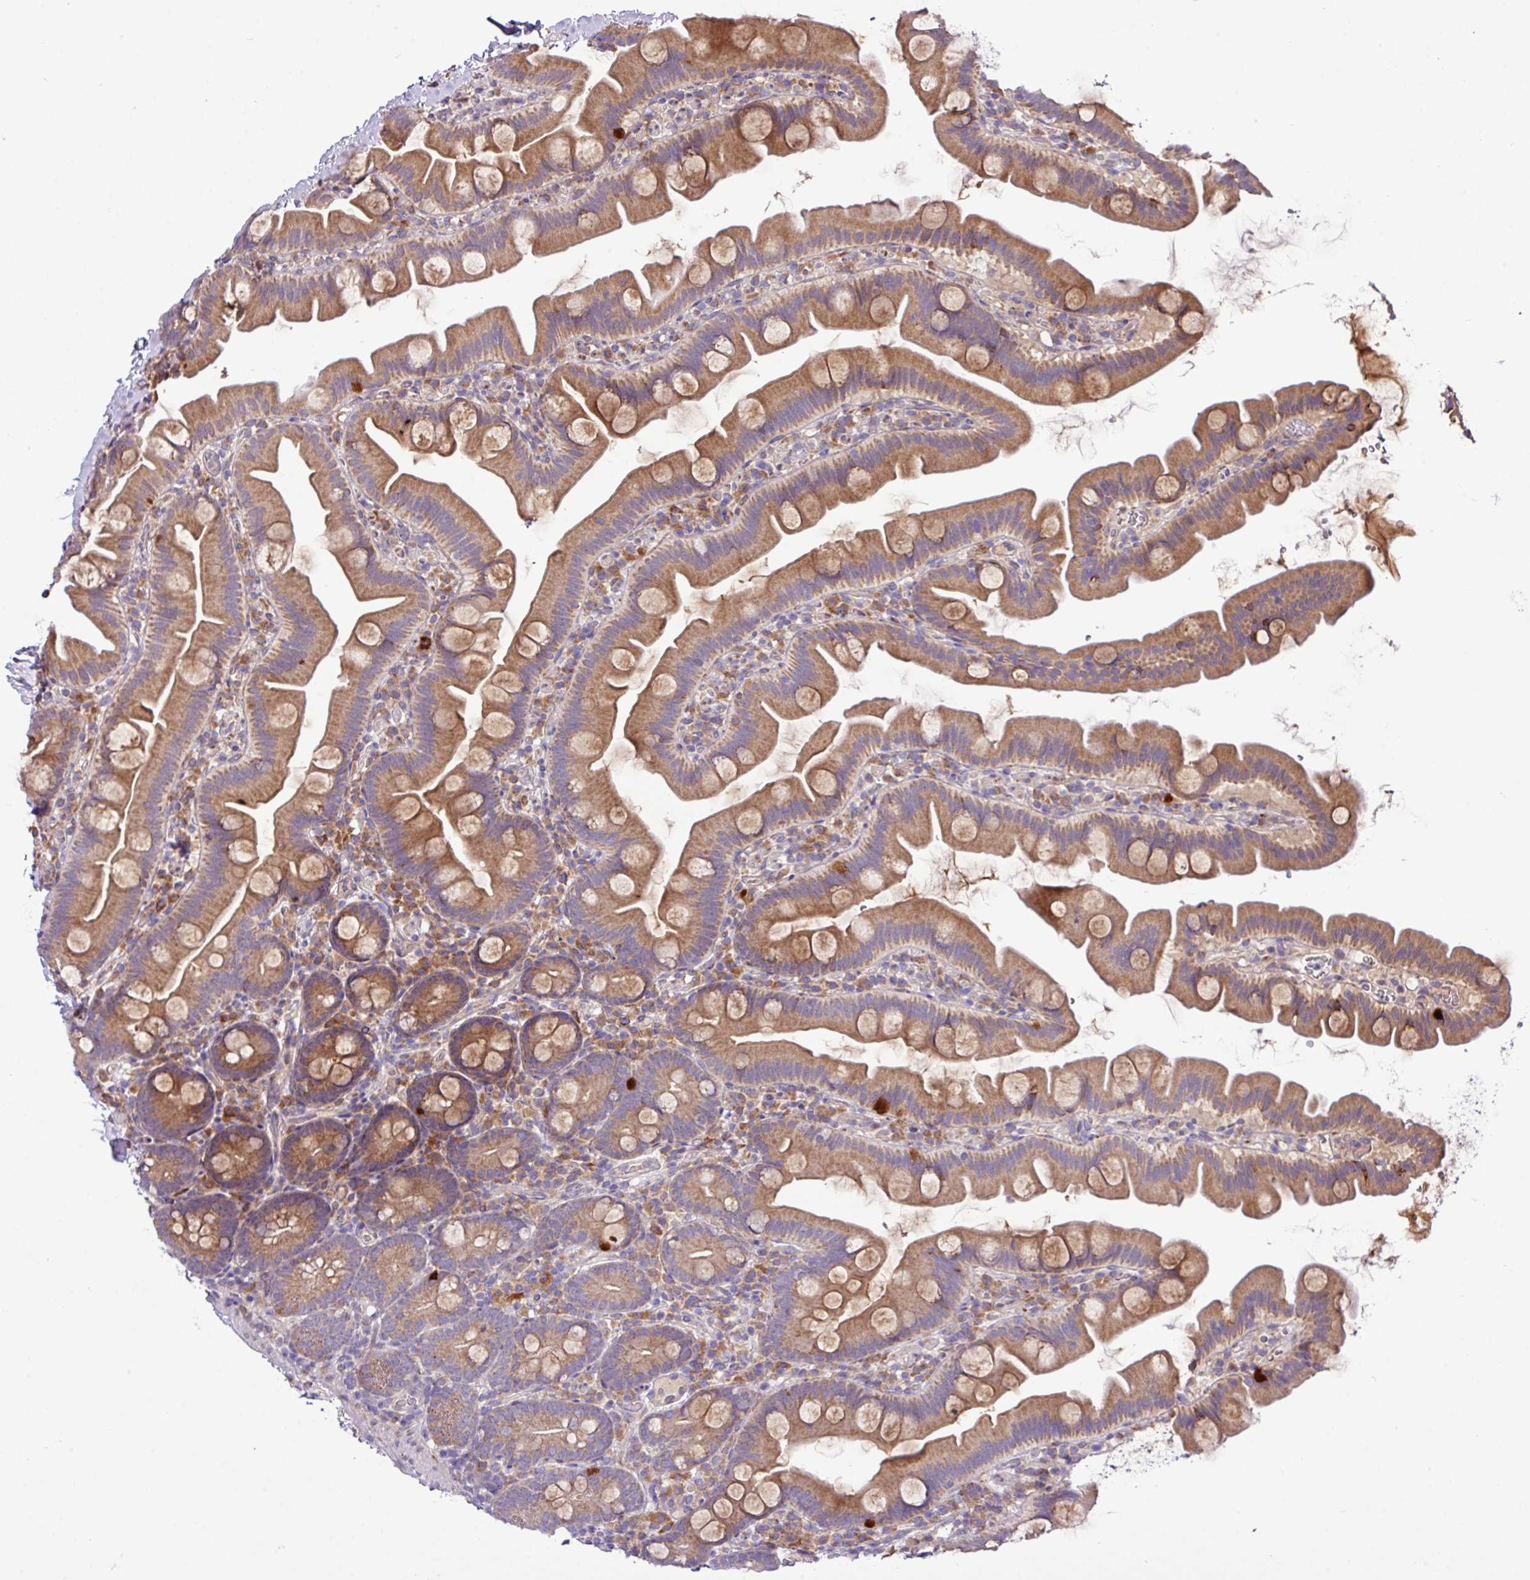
{"staining": {"intensity": "moderate", "quantity": ">75%", "location": "cytoplasmic/membranous"}, "tissue": "small intestine", "cell_type": "Glandular cells", "image_type": "normal", "snomed": [{"axis": "morphology", "description": "Normal tissue, NOS"}, {"axis": "topography", "description": "Small intestine"}], "caption": "Moderate cytoplasmic/membranous expression is appreciated in approximately >75% of glandular cells in unremarkable small intestine.", "gene": "TM2D2", "patient": {"sex": "female", "age": 68}}